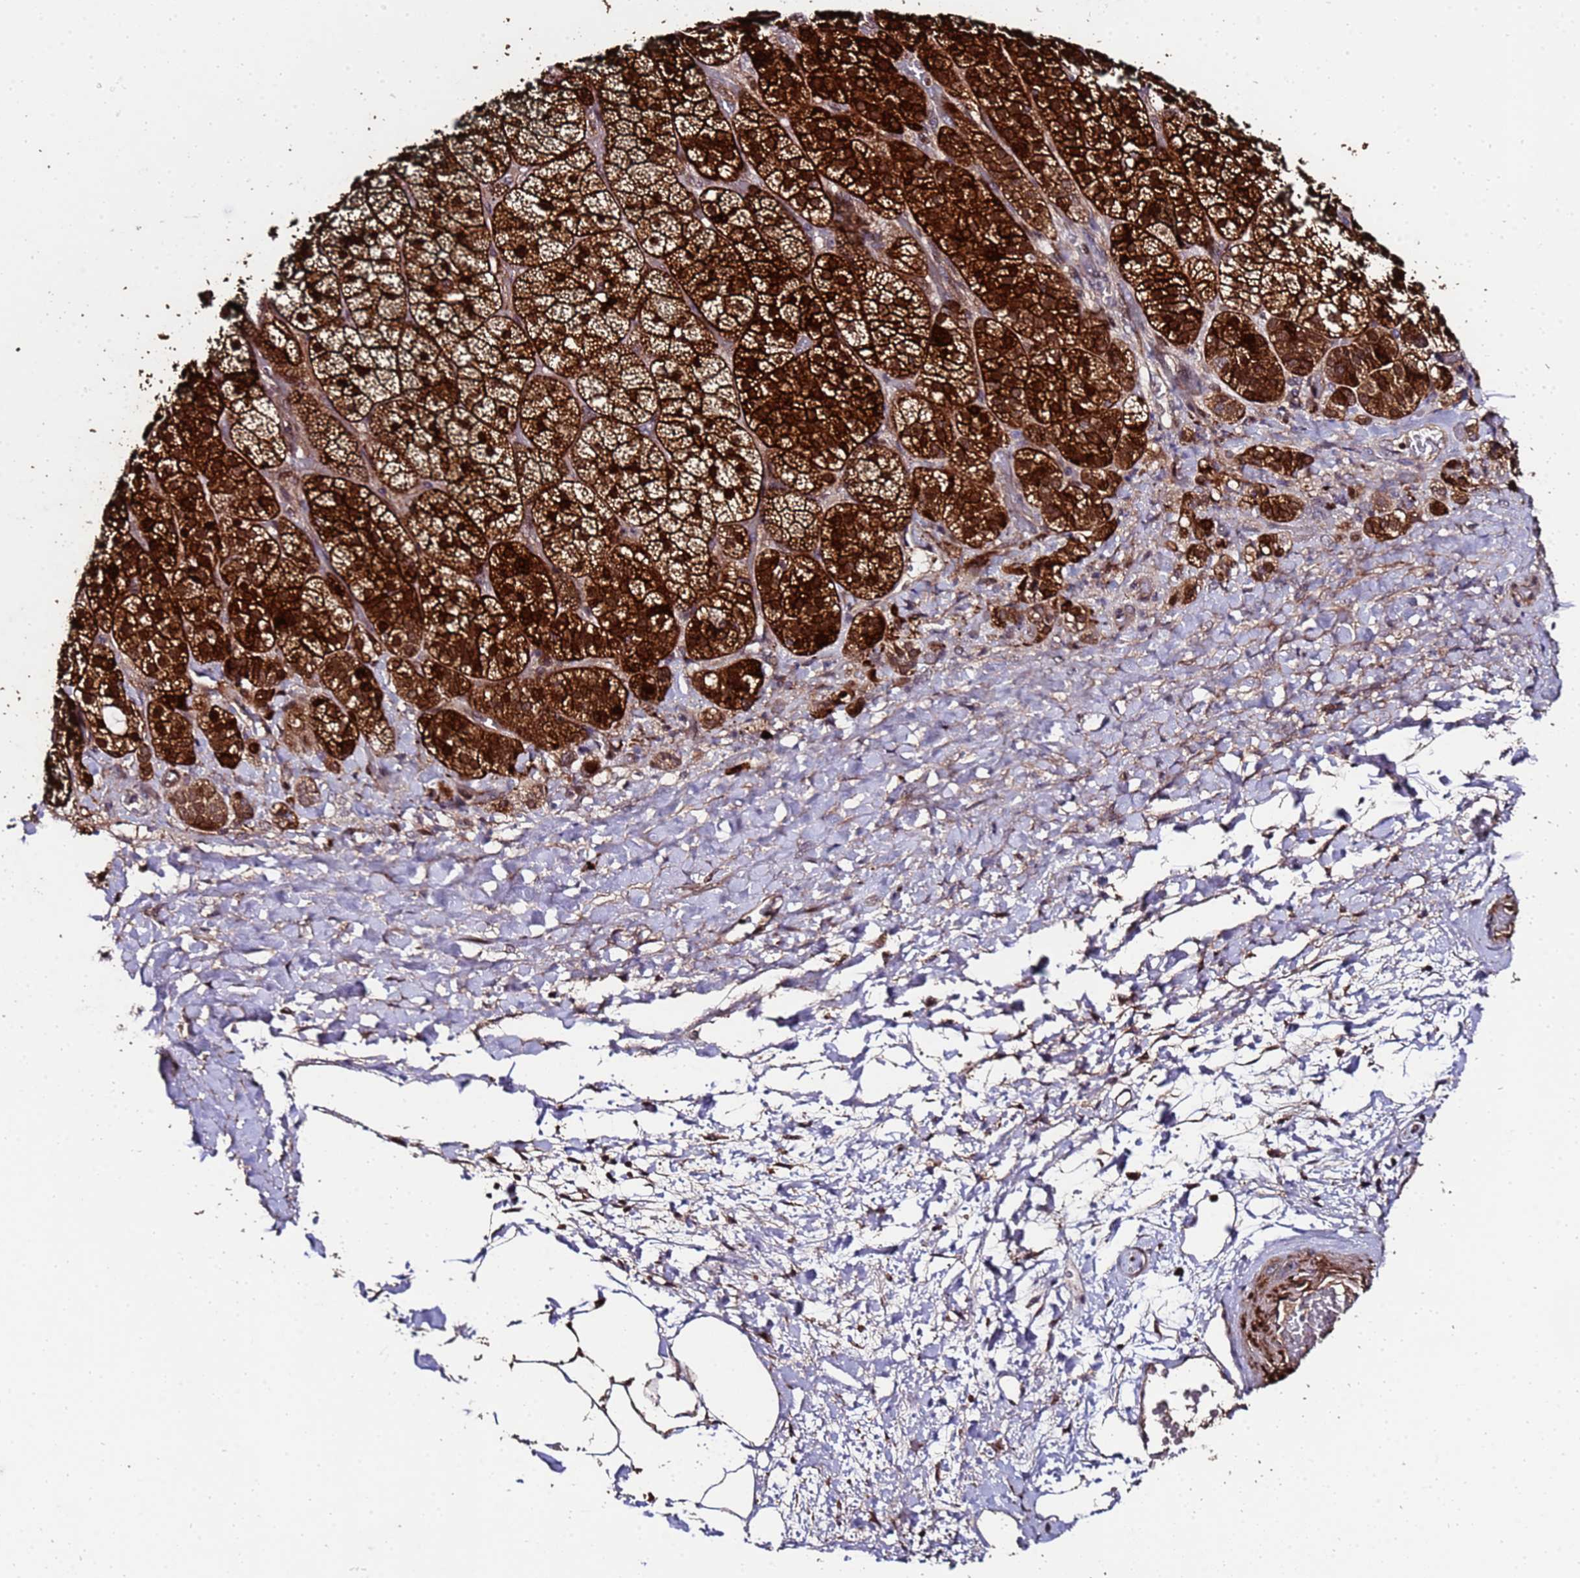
{"staining": {"intensity": "strong", "quantity": ">75%", "location": "cytoplasmic/membranous"}, "tissue": "adrenal gland", "cell_type": "Glandular cells", "image_type": "normal", "snomed": [{"axis": "morphology", "description": "Normal tissue, NOS"}, {"axis": "topography", "description": "Adrenal gland"}], "caption": "Immunohistochemical staining of unremarkable human adrenal gland shows strong cytoplasmic/membranous protein positivity in about >75% of glandular cells. (Stains: DAB in brown, nuclei in blue, Microscopy: brightfield microscopy at high magnification).", "gene": "PRODH", "patient": {"sex": "male", "age": 57}}